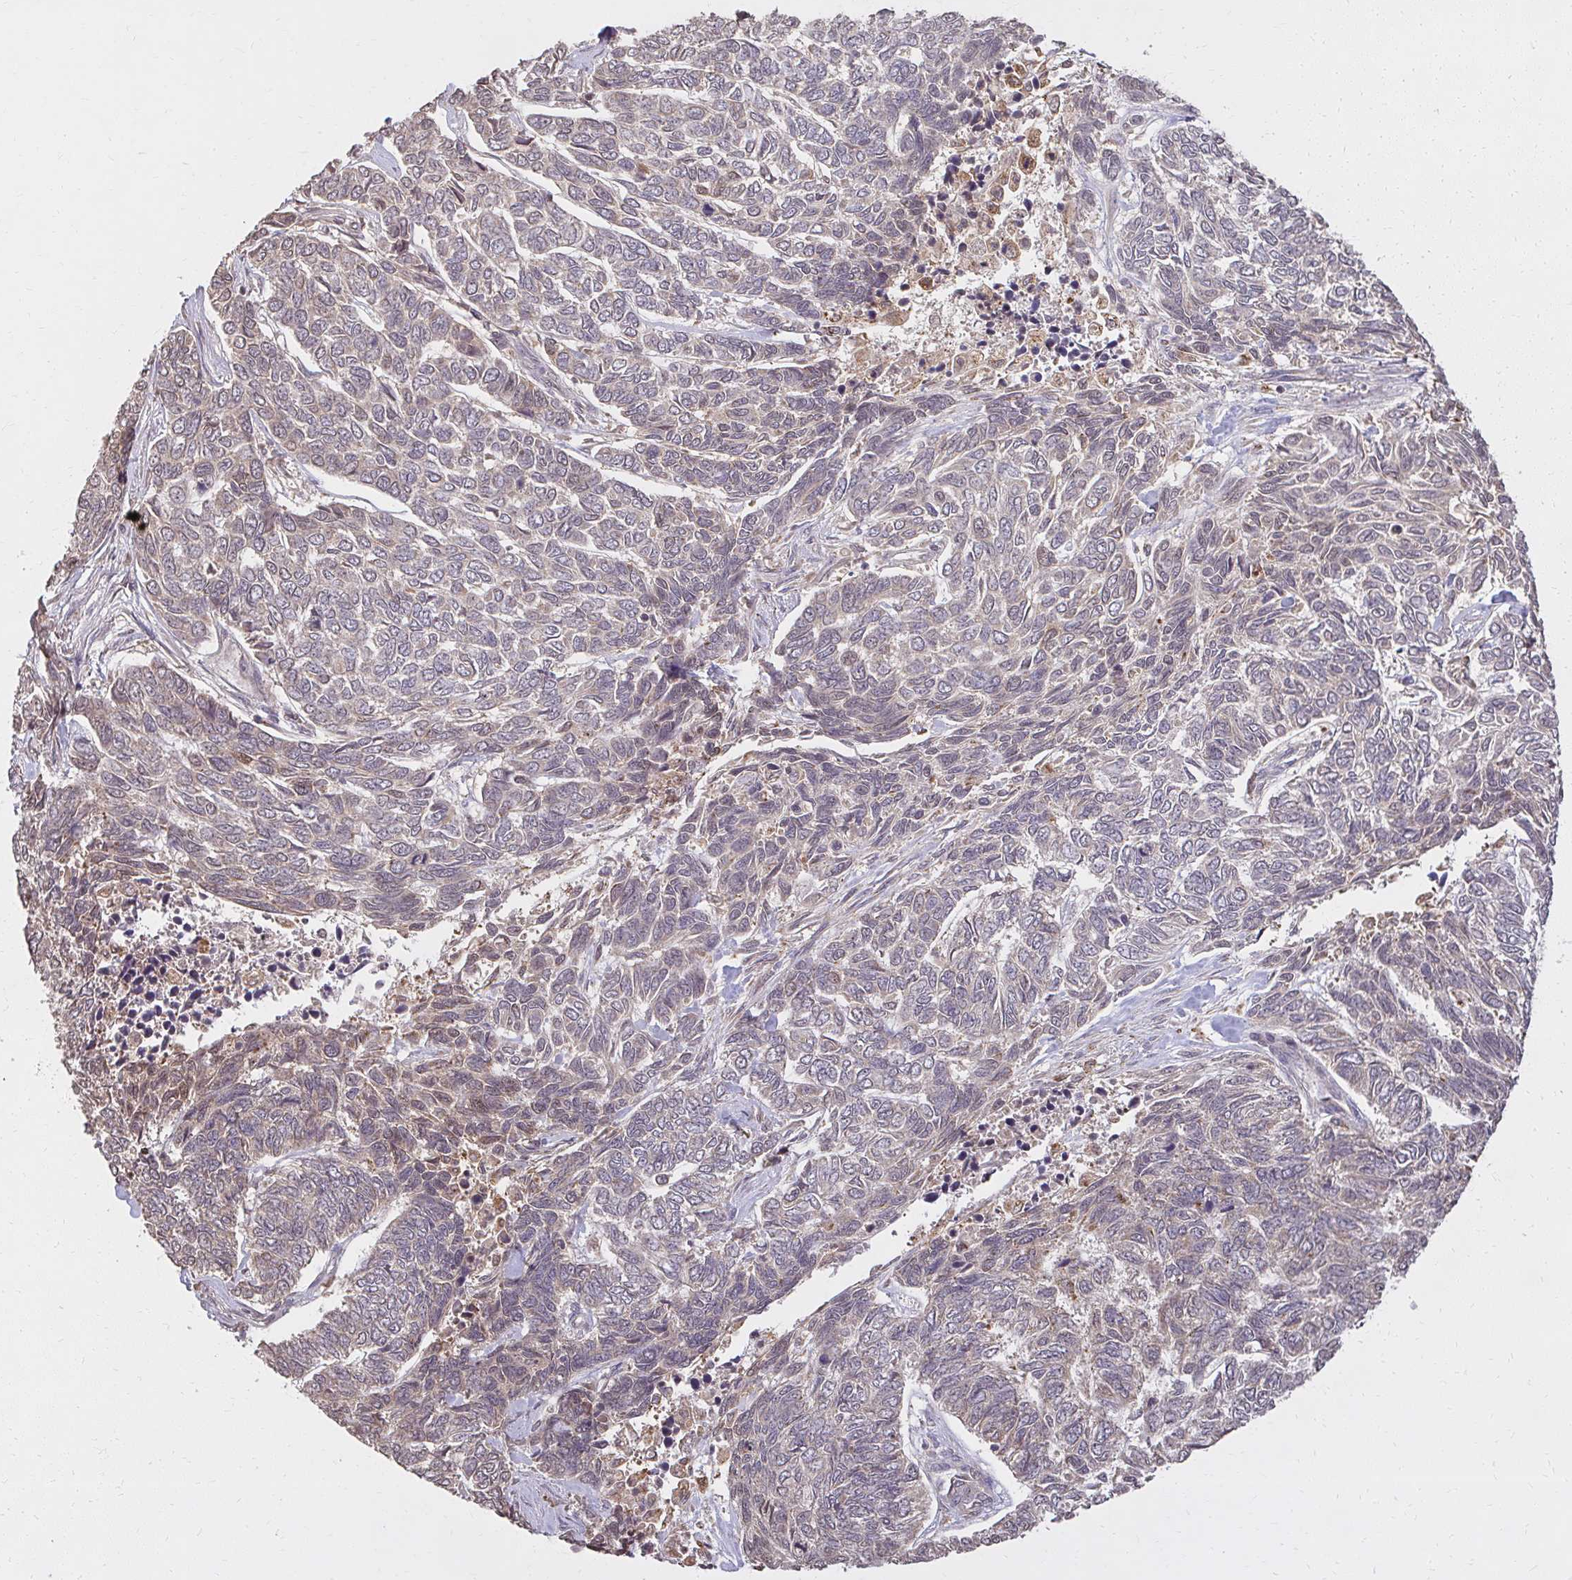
{"staining": {"intensity": "weak", "quantity": "<25%", "location": "cytoplasmic/membranous"}, "tissue": "skin cancer", "cell_type": "Tumor cells", "image_type": "cancer", "snomed": [{"axis": "morphology", "description": "Basal cell carcinoma"}, {"axis": "topography", "description": "Skin"}], "caption": "High power microscopy image of an immunohistochemistry histopathology image of skin basal cell carcinoma, revealing no significant staining in tumor cells.", "gene": "LARS2", "patient": {"sex": "female", "age": 65}}